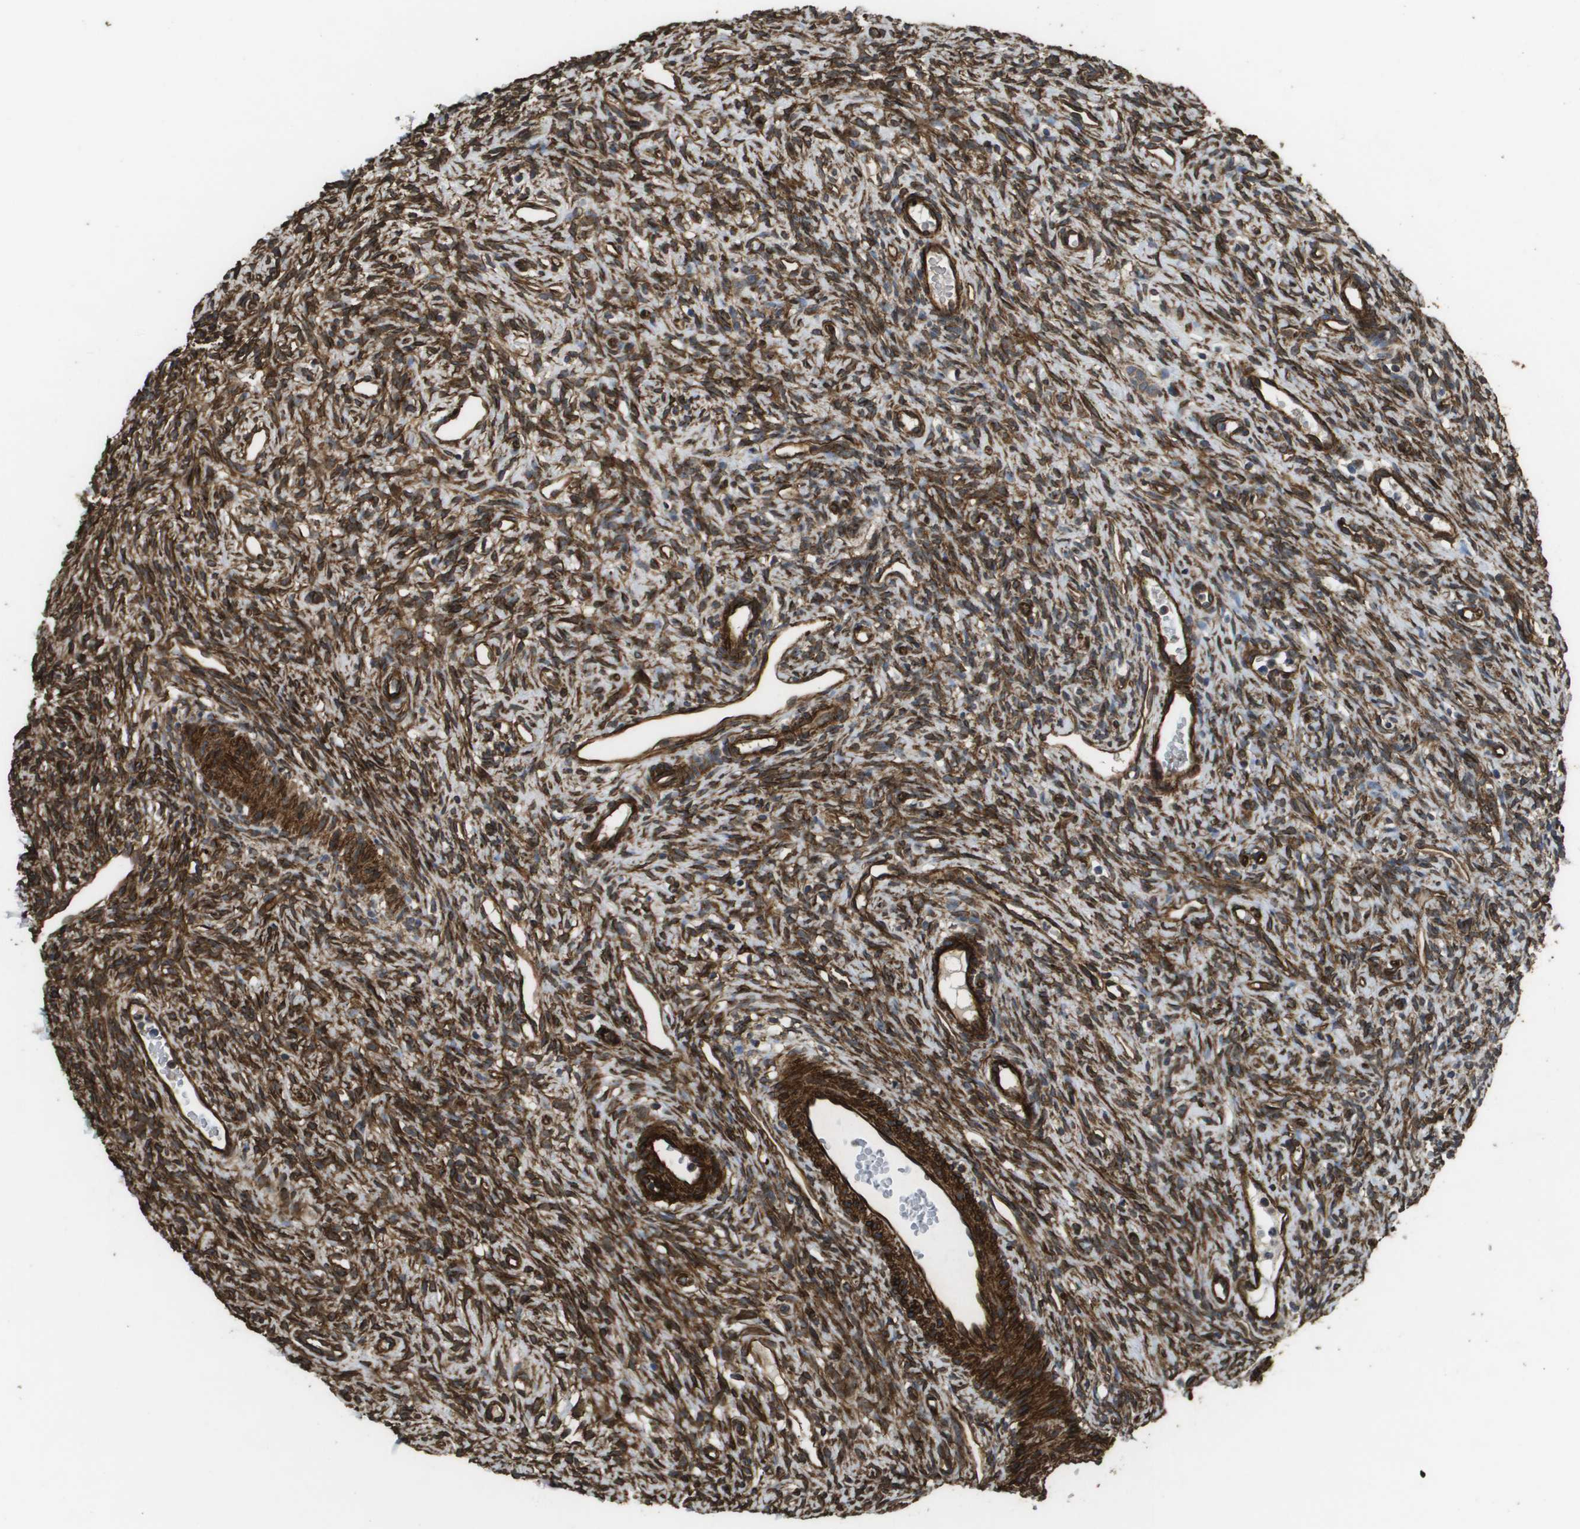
{"staining": {"intensity": "strong", "quantity": ">75%", "location": "cytoplasmic/membranous"}, "tissue": "ovary", "cell_type": "Ovarian stroma cells", "image_type": "normal", "snomed": [{"axis": "morphology", "description": "Normal tissue, NOS"}, {"axis": "topography", "description": "Ovary"}], "caption": "An immunohistochemistry micrograph of benign tissue is shown. Protein staining in brown highlights strong cytoplasmic/membranous positivity in ovary within ovarian stroma cells.", "gene": "AAMP", "patient": {"sex": "female", "age": 33}}